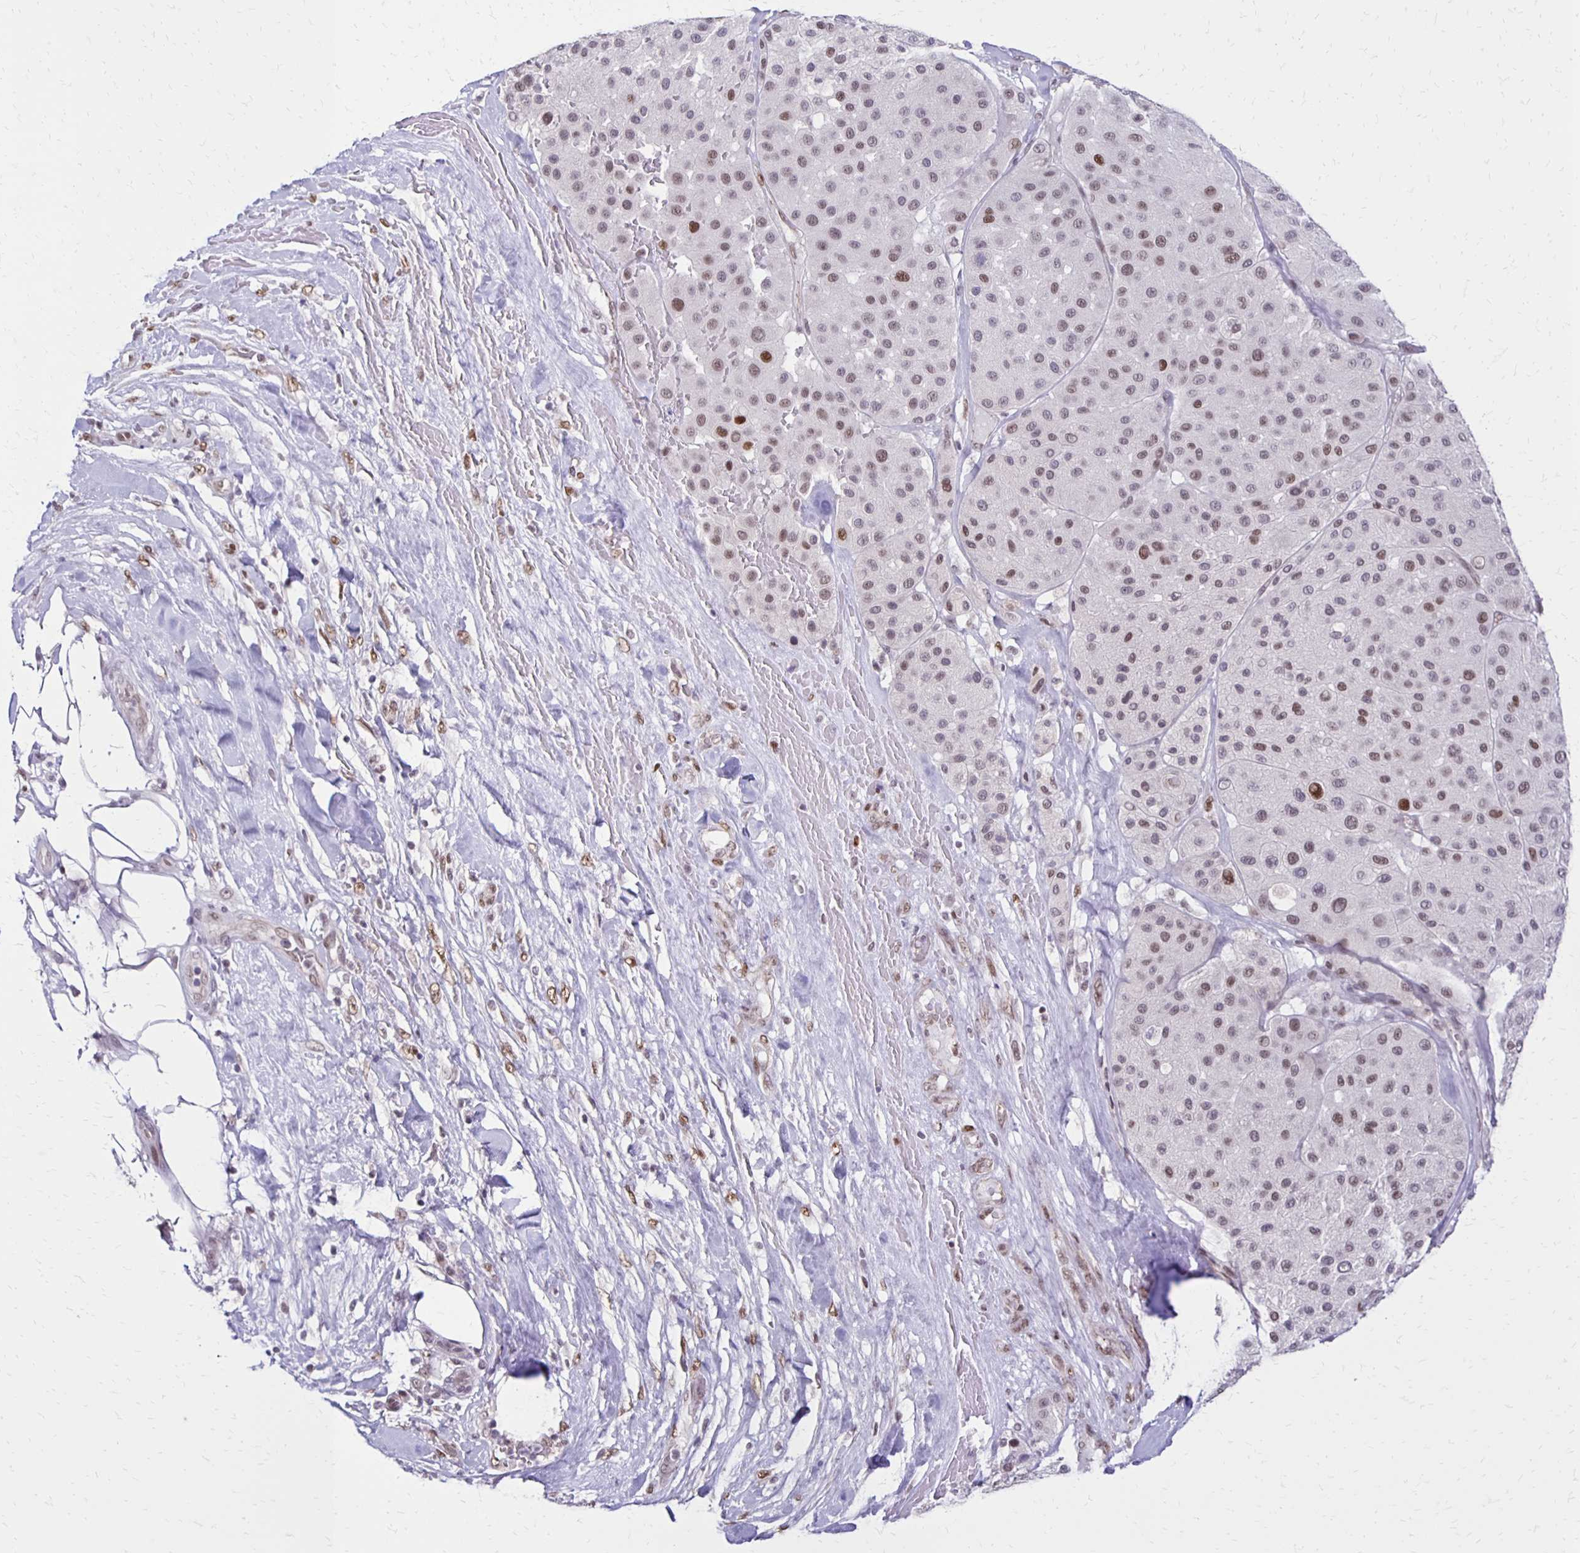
{"staining": {"intensity": "moderate", "quantity": "25%-75%", "location": "nuclear"}, "tissue": "melanoma", "cell_type": "Tumor cells", "image_type": "cancer", "snomed": [{"axis": "morphology", "description": "Malignant melanoma, Metastatic site"}, {"axis": "topography", "description": "Smooth muscle"}], "caption": "This histopathology image demonstrates melanoma stained with immunohistochemistry to label a protein in brown. The nuclear of tumor cells show moderate positivity for the protein. Nuclei are counter-stained blue.", "gene": "DDB2", "patient": {"sex": "male", "age": 41}}